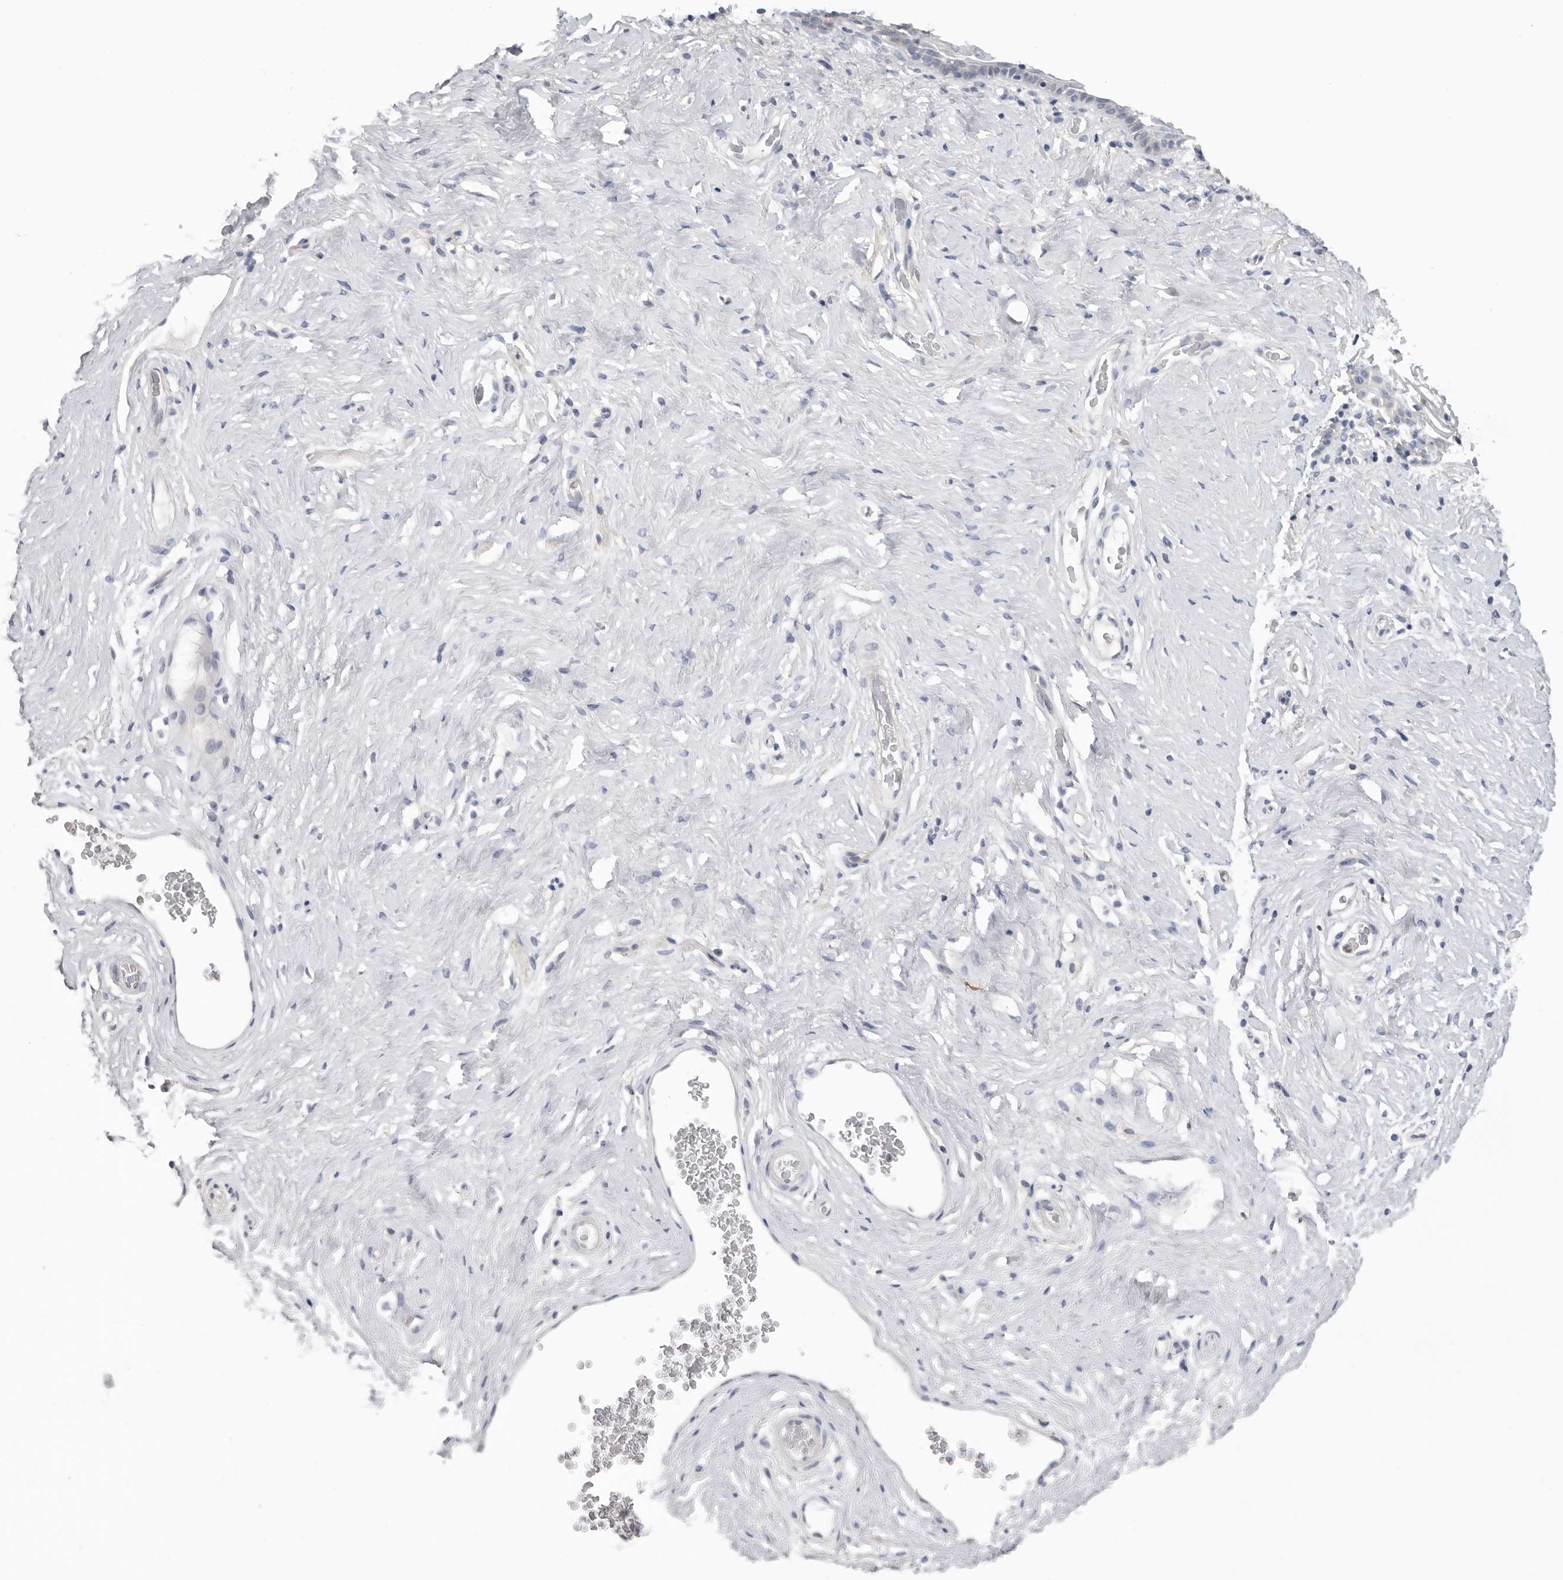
{"staining": {"intensity": "weak", "quantity": "<25%", "location": "cytoplasmic/membranous"}, "tissue": "vagina", "cell_type": "Squamous epithelial cells", "image_type": "normal", "snomed": [{"axis": "morphology", "description": "Normal tissue, NOS"}, {"axis": "morphology", "description": "Adenocarcinoma, NOS"}, {"axis": "topography", "description": "Rectum"}, {"axis": "topography", "description": "Vagina"}], "caption": "High magnification brightfield microscopy of unremarkable vagina stained with DAB (3,3'-diaminobenzidine) (brown) and counterstained with hematoxylin (blue): squamous epithelial cells show no significant staining. (Stains: DAB (3,3'-diaminobenzidine) IHC with hematoxylin counter stain, Microscopy: brightfield microscopy at high magnification).", "gene": "WDTC1", "patient": {"sex": "female", "age": 71}}